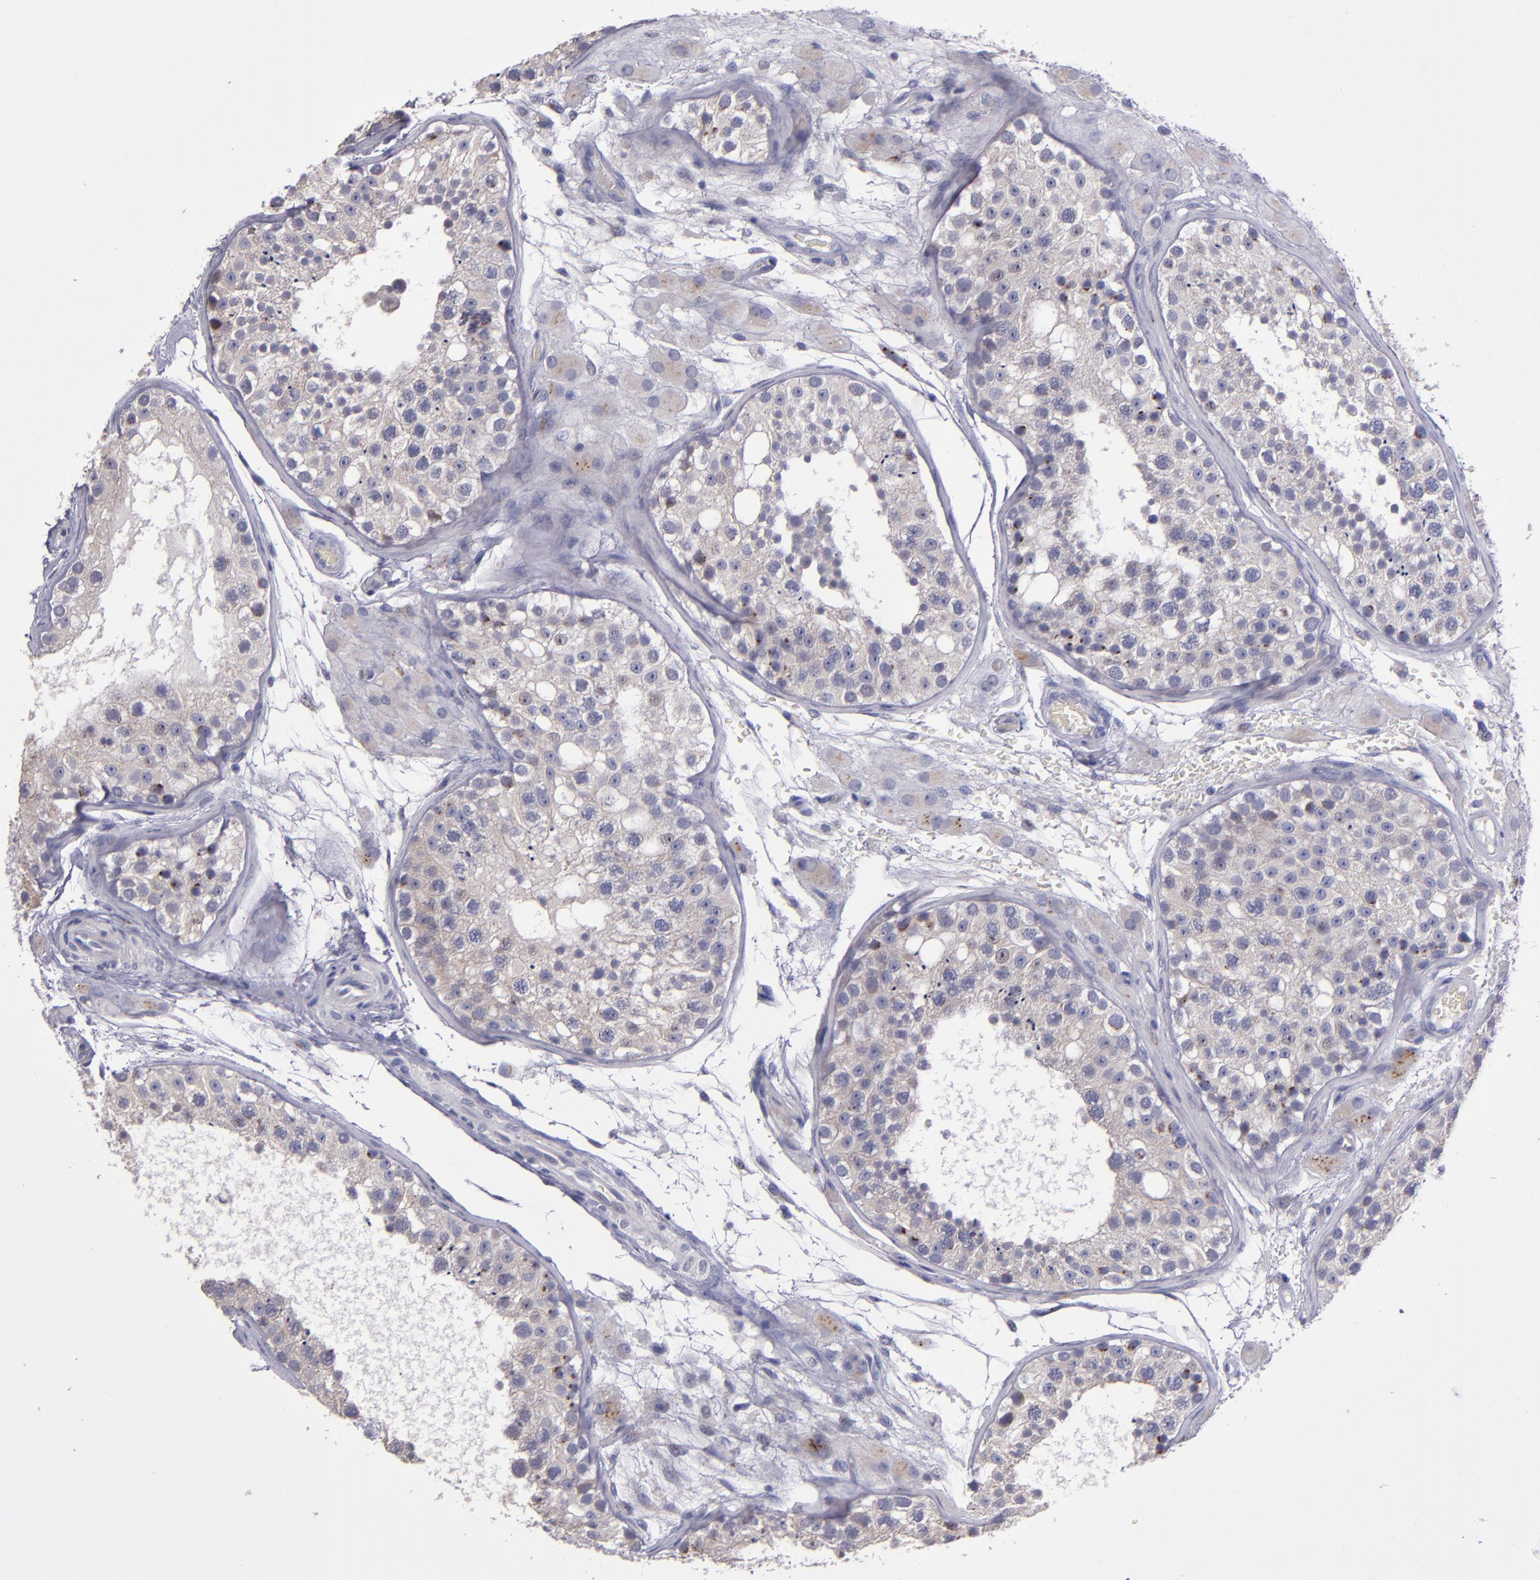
{"staining": {"intensity": "strong", "quantity": "<25%", "location": "cytoplasmic/membranous"}, "tissue": "testis", "cell_type": "Cells in seminiferous ducts", "image_type": "normal", "snomed": [{"axis": "morphology", "description": "Normal tissue, NOS"}, {"axis": "topography", "description": "Testis"}], "caption": "DAB (3,3'-diaminobenzidine) immunohistochemical staining of normal human testis reveals strong cytoplasmic/membranous protein positivity in about <25% of cells in seminiferous ducts. The protein is shown in brown color, while the nuclei are stained blue.", "gene": "RAB41", "patient": {"sex": "male", "age": 26}}